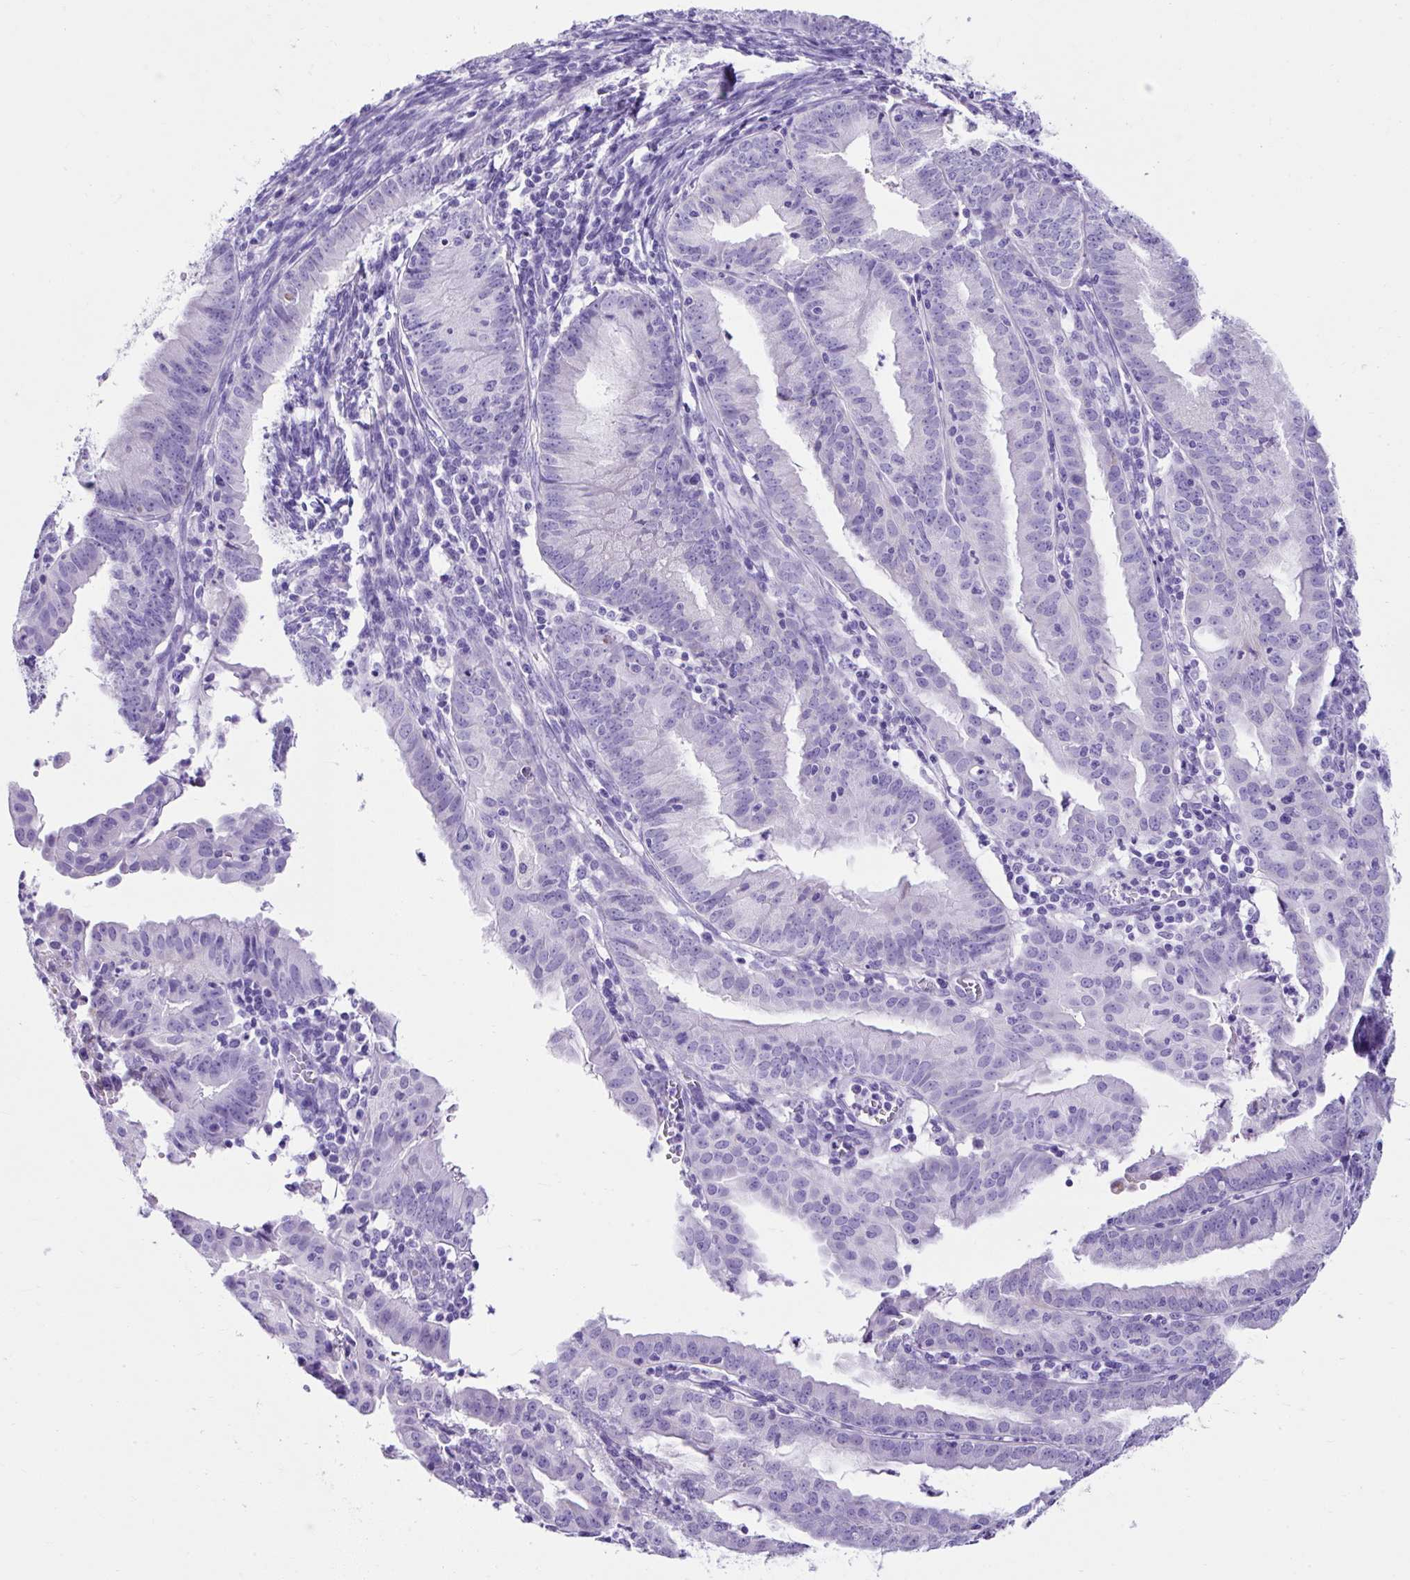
{"staining": {"intensity": "negative", "quantity": "none", "location": "none"}, "tissue": "endometrial cancer", "cell_type": "Tumor cells", "image_type": "cancer", "snomed": [{"axis": "morphology", "description": "Adenocarcinoma, NOS"}, {"axis": "topography", "description": "Endometrium"}], "caption": "Human adenocarcinoma (endometrial) stained for a protein using IHC exhibits no expression in tumor cells.", "gene": "KRT12", "patient": {"sex": "female", "age": 60}}